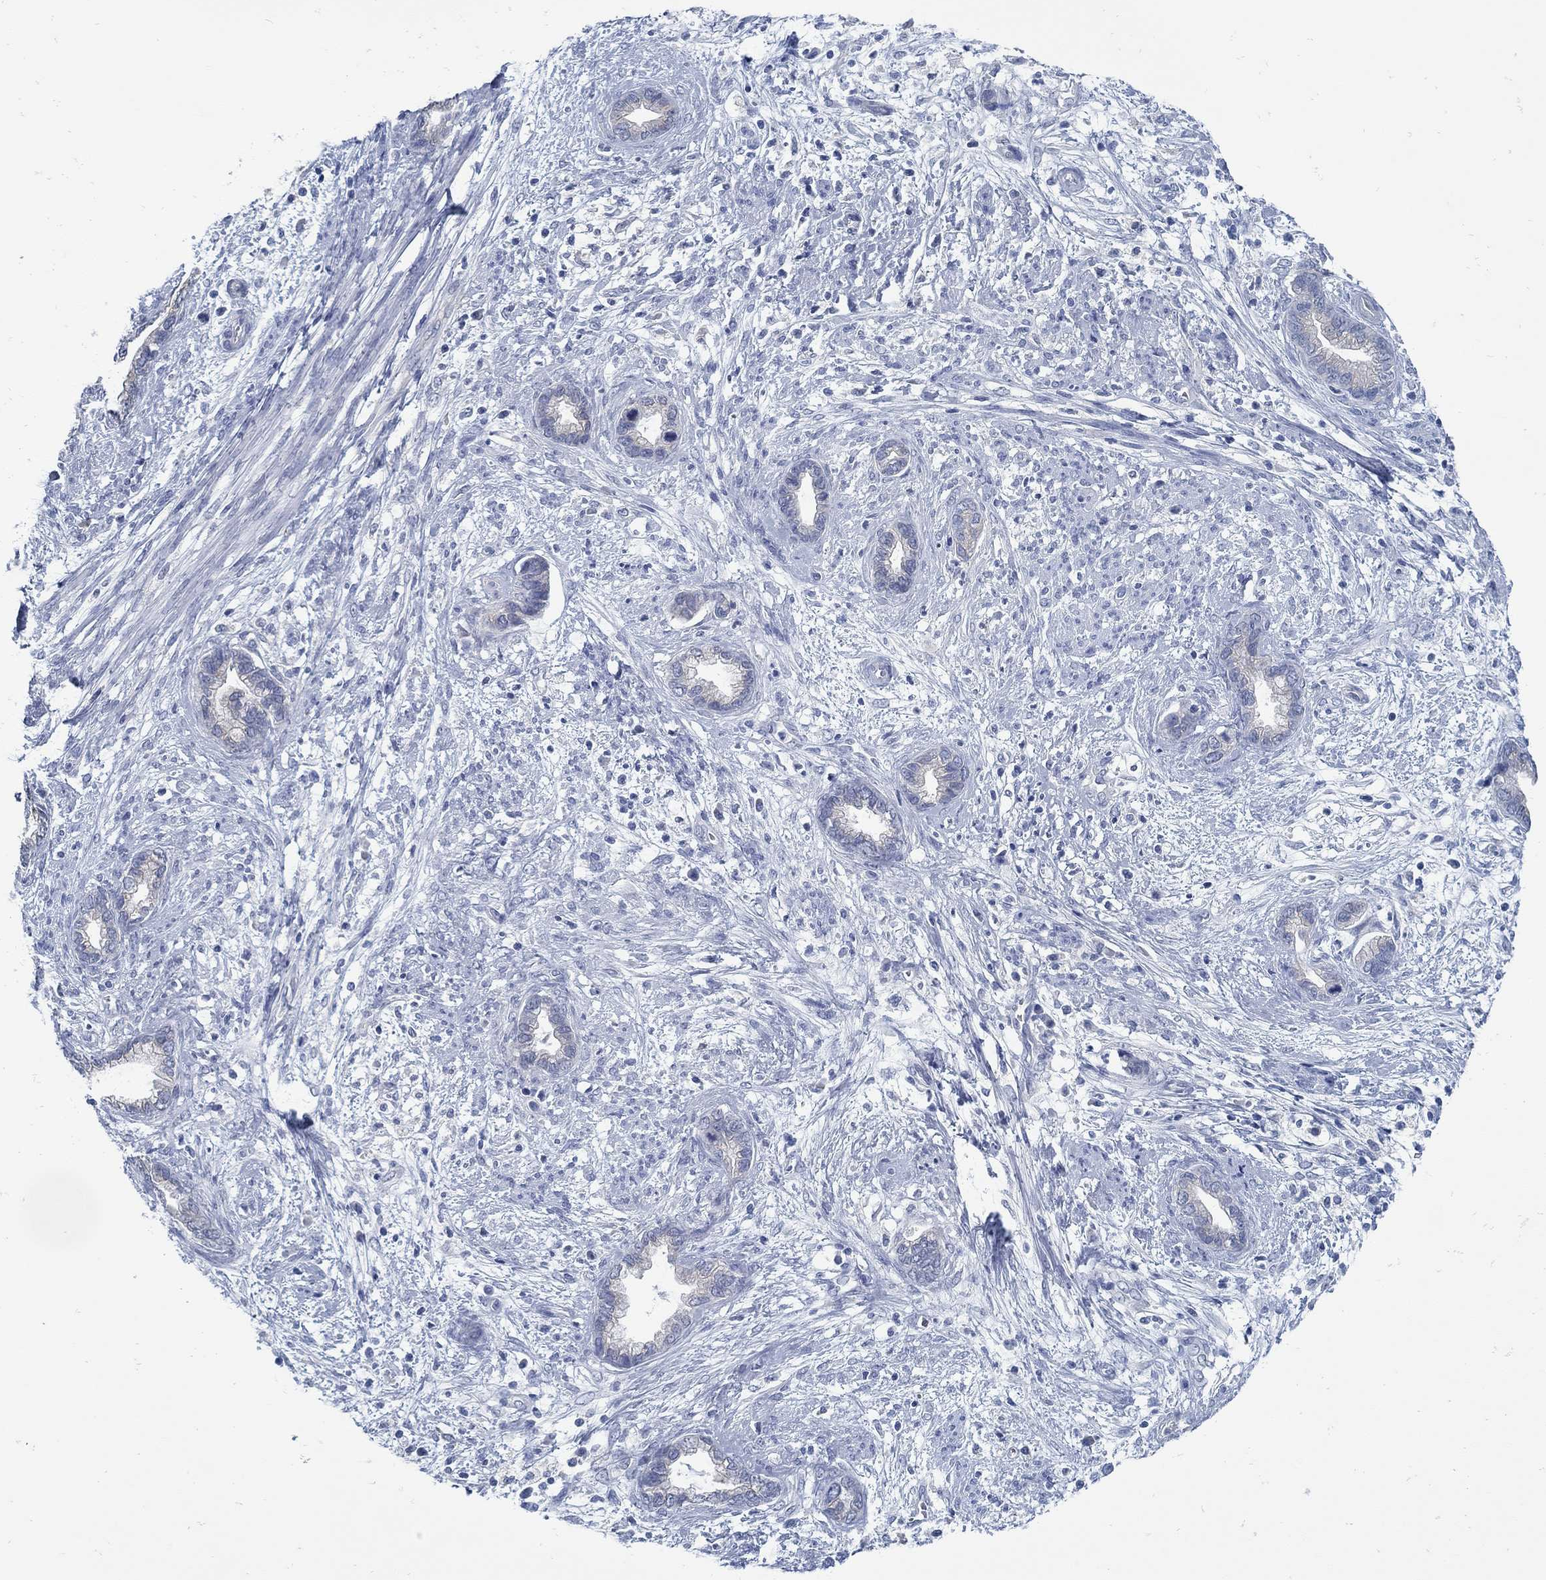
{"staining": {"intensity": "negative", "quantity": "none", "location": "none"}, "tissue": "cervical cancer", "cell_type": "Tumor cells", "image_type": "cancer", "snomed": [{"axis": "morphology", "description": "Adenocarcinoma, NOS"}, {"axis": "topography", "description": "Cervix"}], "caption": "Cervical cancer stained for a protein using immunohistochemistry demonstrates no positivity tumor cells.", "gene": "ZFAND4", "patient": {"sex": "female", "age": 62}}